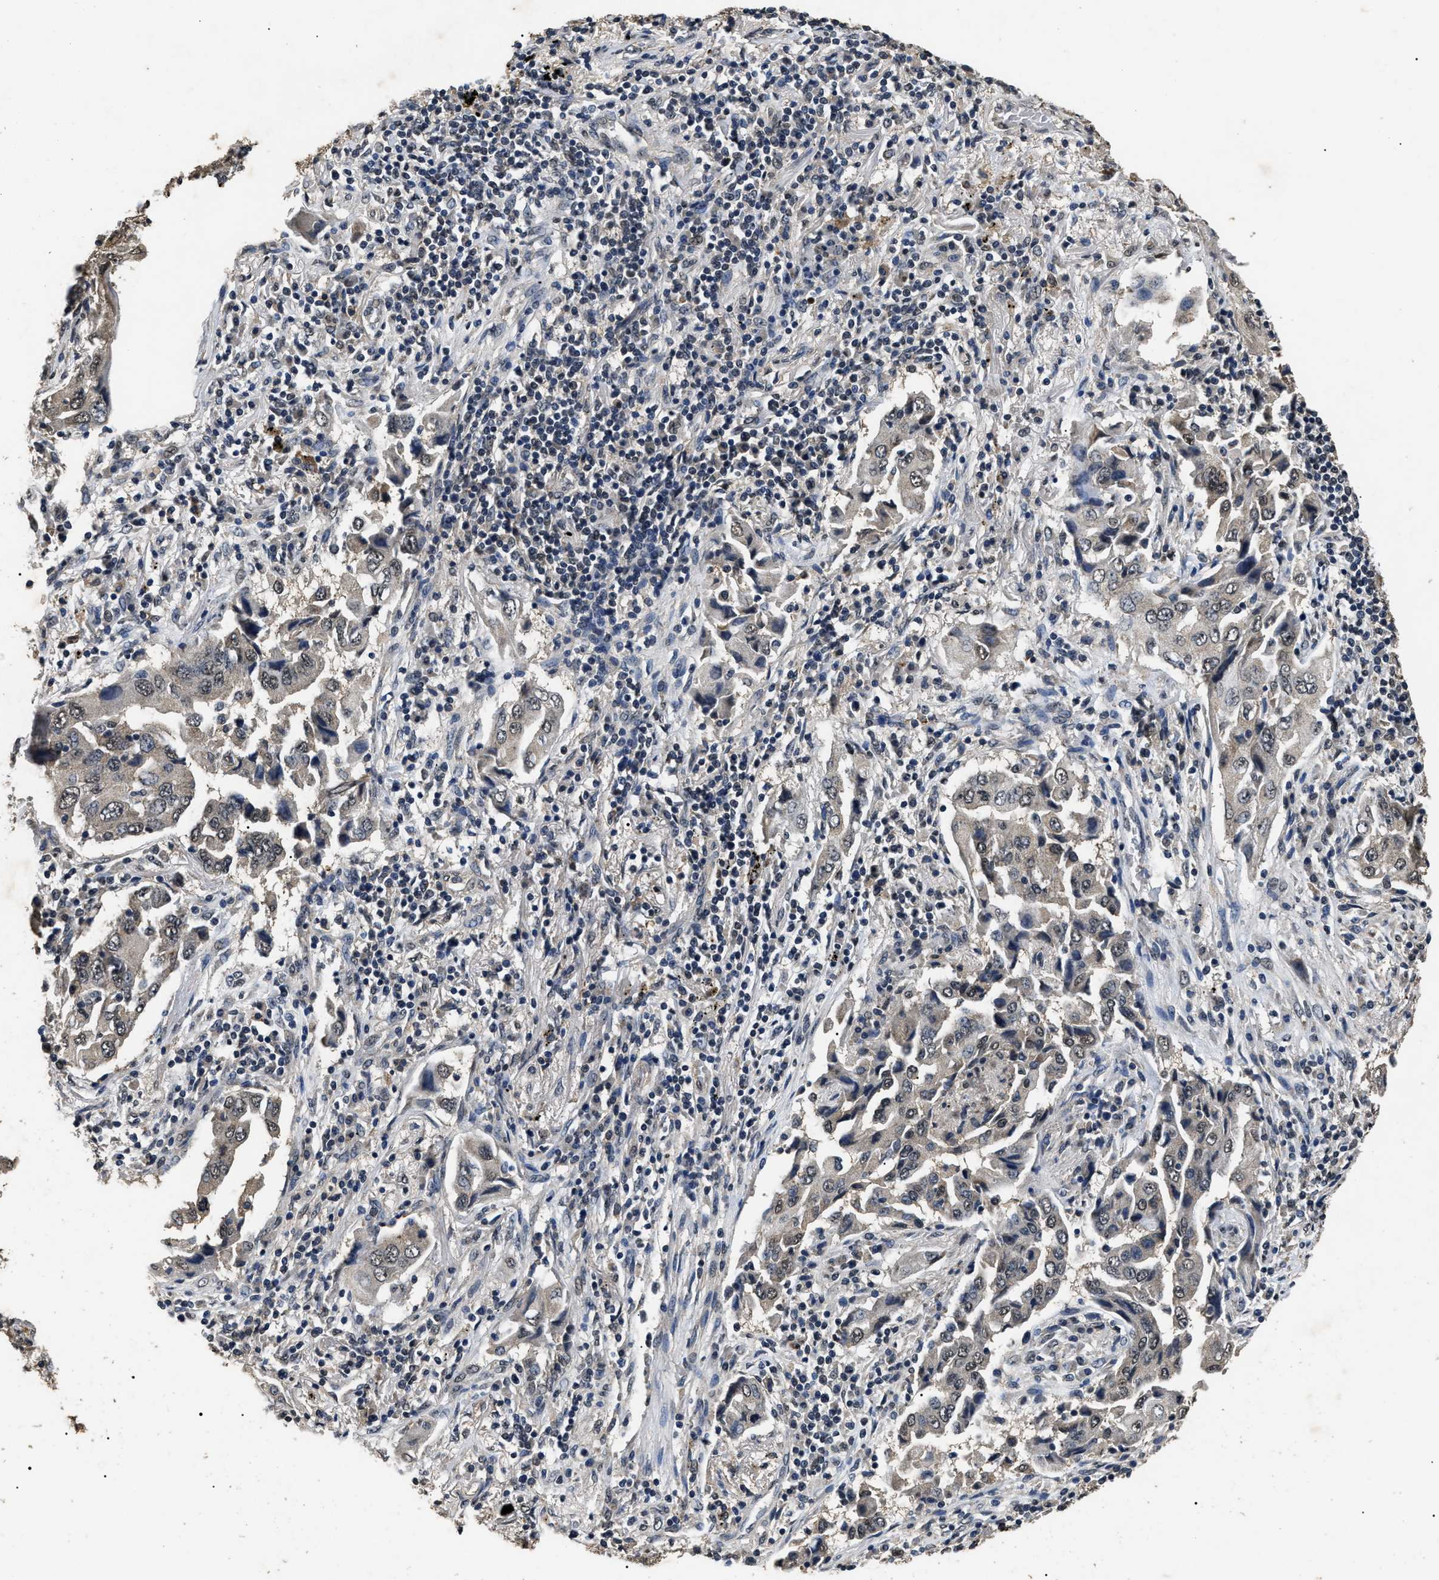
{"staining": {"intensity": "weak", "quantity": "<25%", "location": "nuclear"}, "tissue": "lung cancer", "cell_type": "Tumor cells", "image_type": "cancer", "snomed": [{"axis": "morphology", "description": "Adenocarcinoma, NOS"}, {"axis": "topography", "description": "Lung"}], "caption": "Immunohistochemistry micrograph of neoplastic tissue: lung cancer stained with DAB (3,3'-diaminobenzidine) shows no significant protein expression in tumor cells. The staining is performed using DAB (3,3'-diaminobenzidine) brown chromogen with nuclei counter-stained in using hematoxylin.", "gene": "ANP32E", "patient": {"sex": "female", "age": 65}}